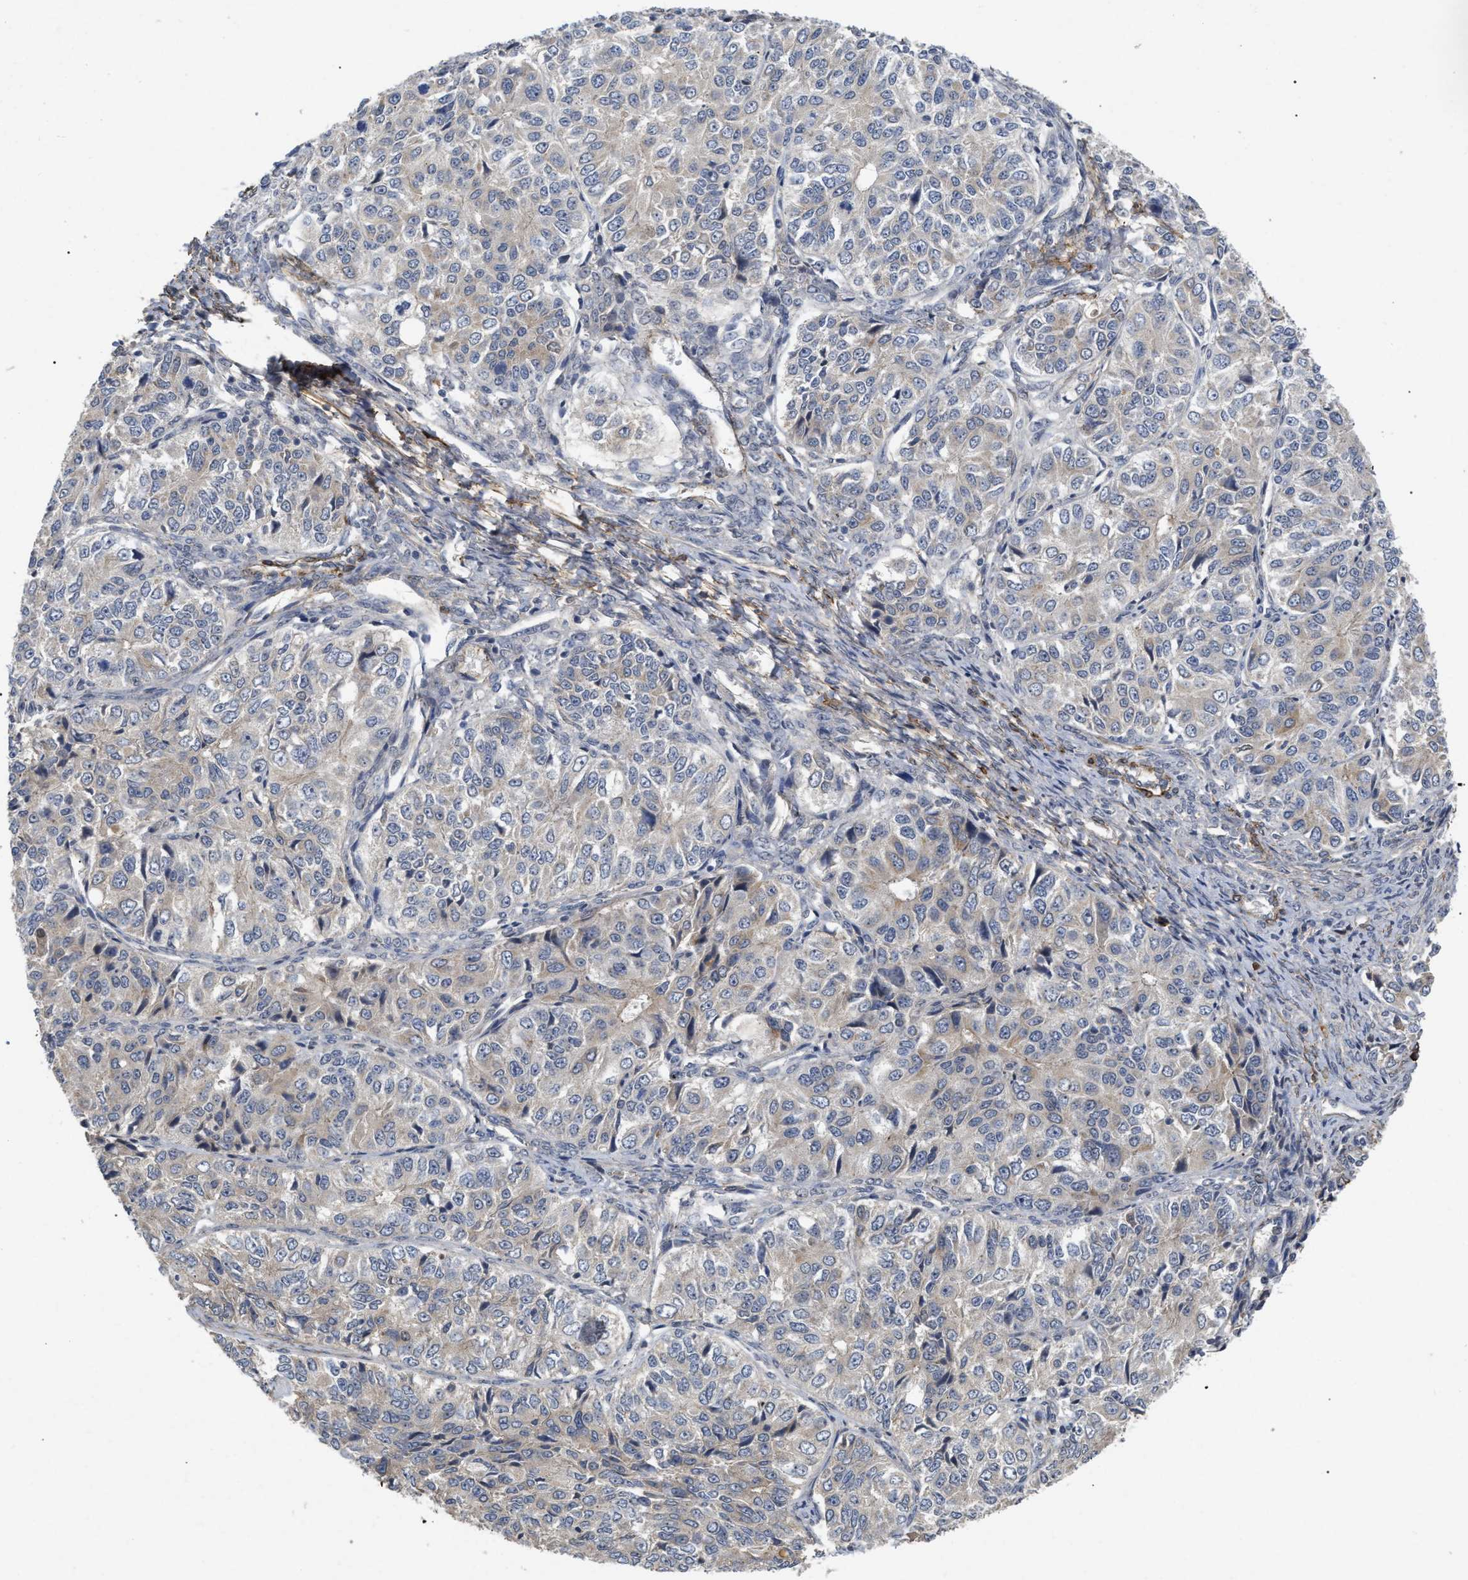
{"staining": {"intensity": "weak", "quantity": "<25%", "location": "cytoplasmic/membranous"}, "tissue": "ovarian cancer", "cell_type": "Tumor cells", "image_type": "cancer", "snomed": [{"axis": "morphology", "description": "Carcinoma, endometroid"}, {"axis": "topography", "description": "Ovary"}], "caption": "Ovarian cancer (endometroid carcinoma) stained for a protein using immunohistochemistry displays no expression tumor cells.", "gene": "ST6GALNAC6", "patient": {"sex": "female", "age": 51}}